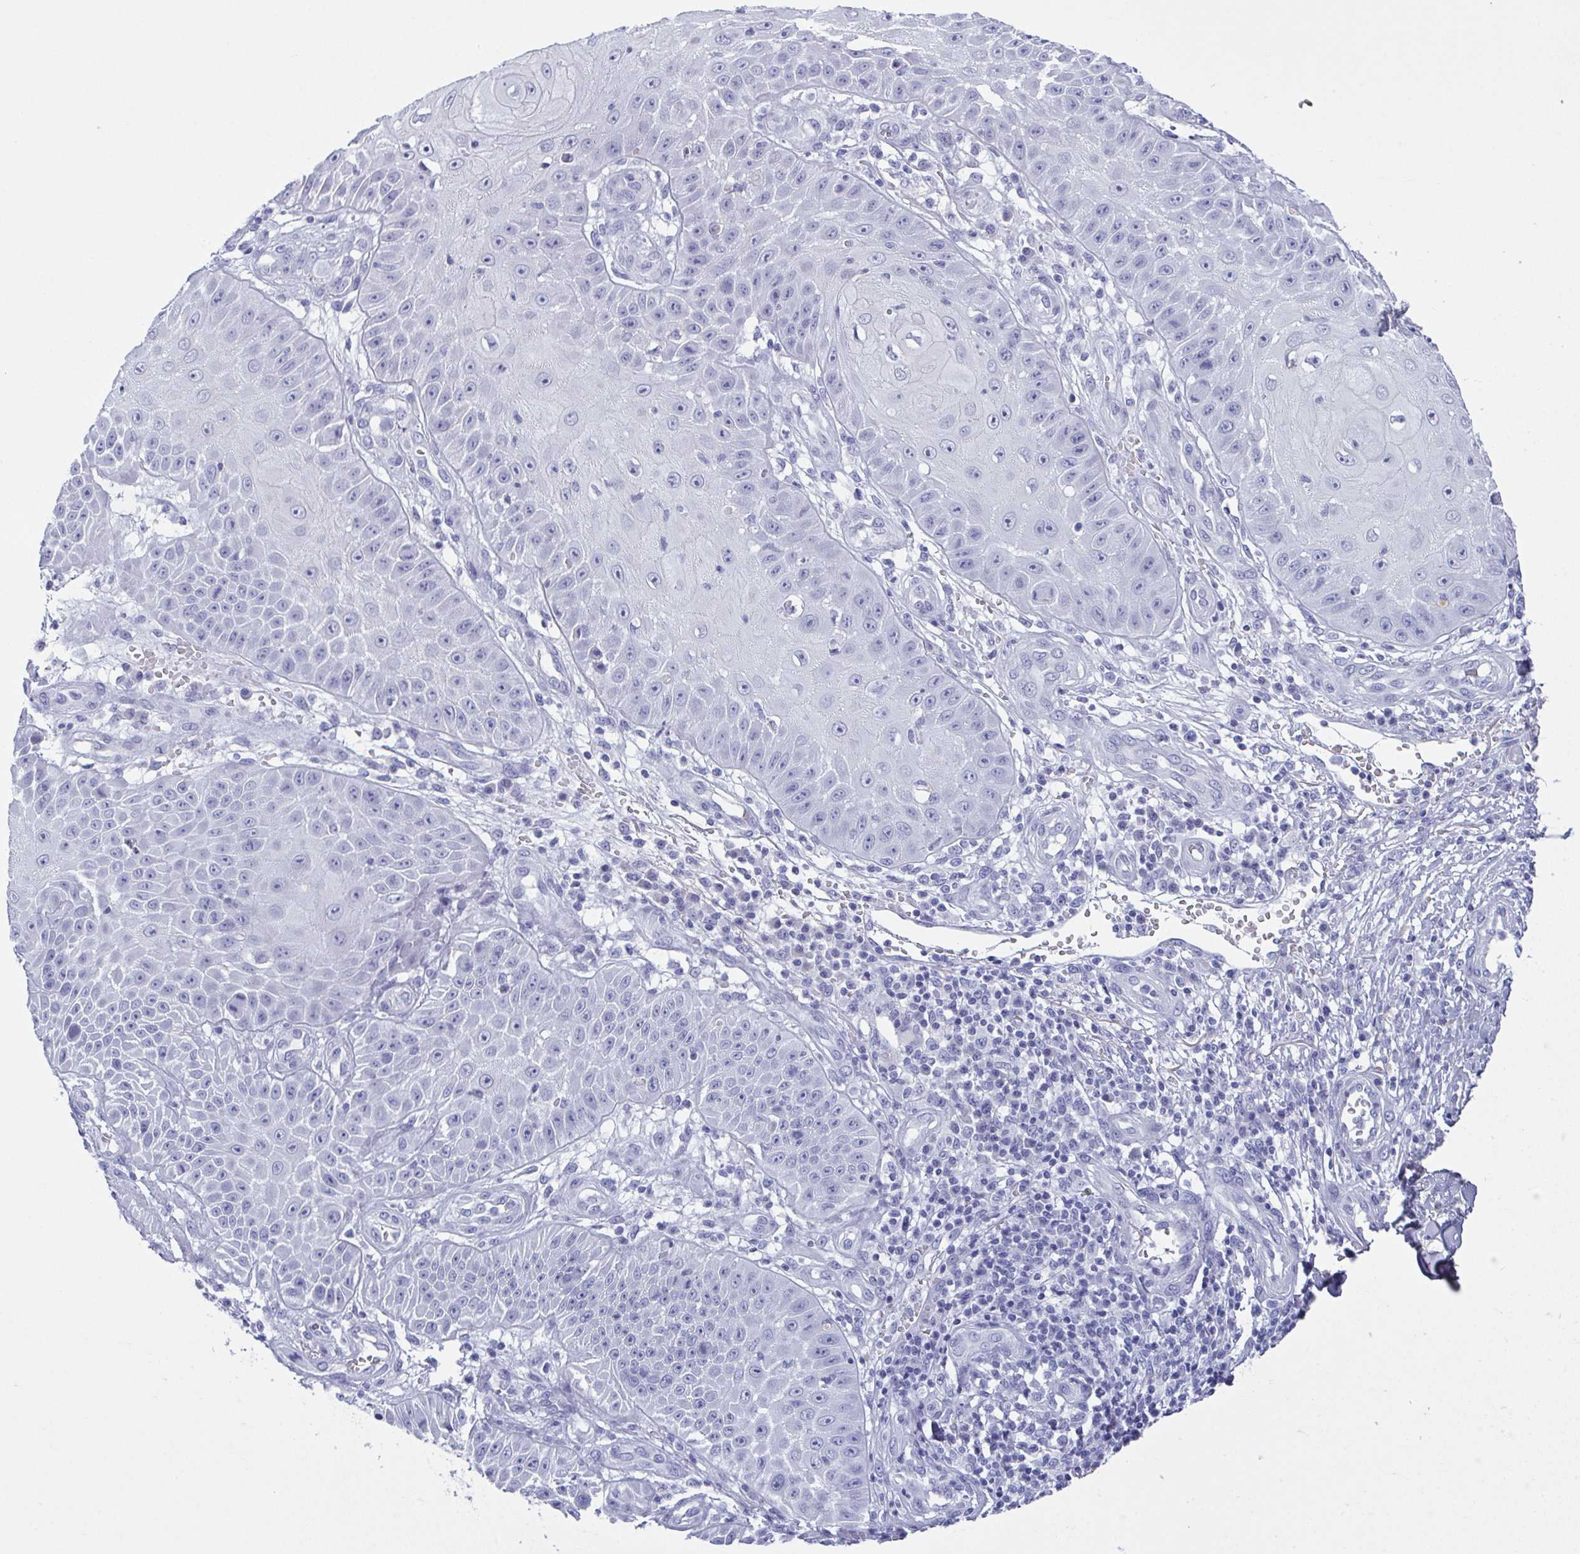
{"staining": {"intensity": "negative", "quantity": "none", "location": "none"}, "tissue": "skin cancer", "cell_type": "Tumor cells", "image_type": "cancer", "snomed": [{"axis": "morphology", "description": "Squamous cell carcinoma, NOS"}, {"axis": "topography", "description": "Skin"}], "caption": "High power microscopy micrograph of an immunohistochemistry (IHC) image of skin cancer (squamous cell carcinoma), revealing no significant expression in tumor cells. (Brightfield microscopy of DAB (3,3'-diaminobenzidine) immunohistochemistry at high magnification).", "gene": "SLC36A2", "patient": {"sex": "male", "age": 70}}